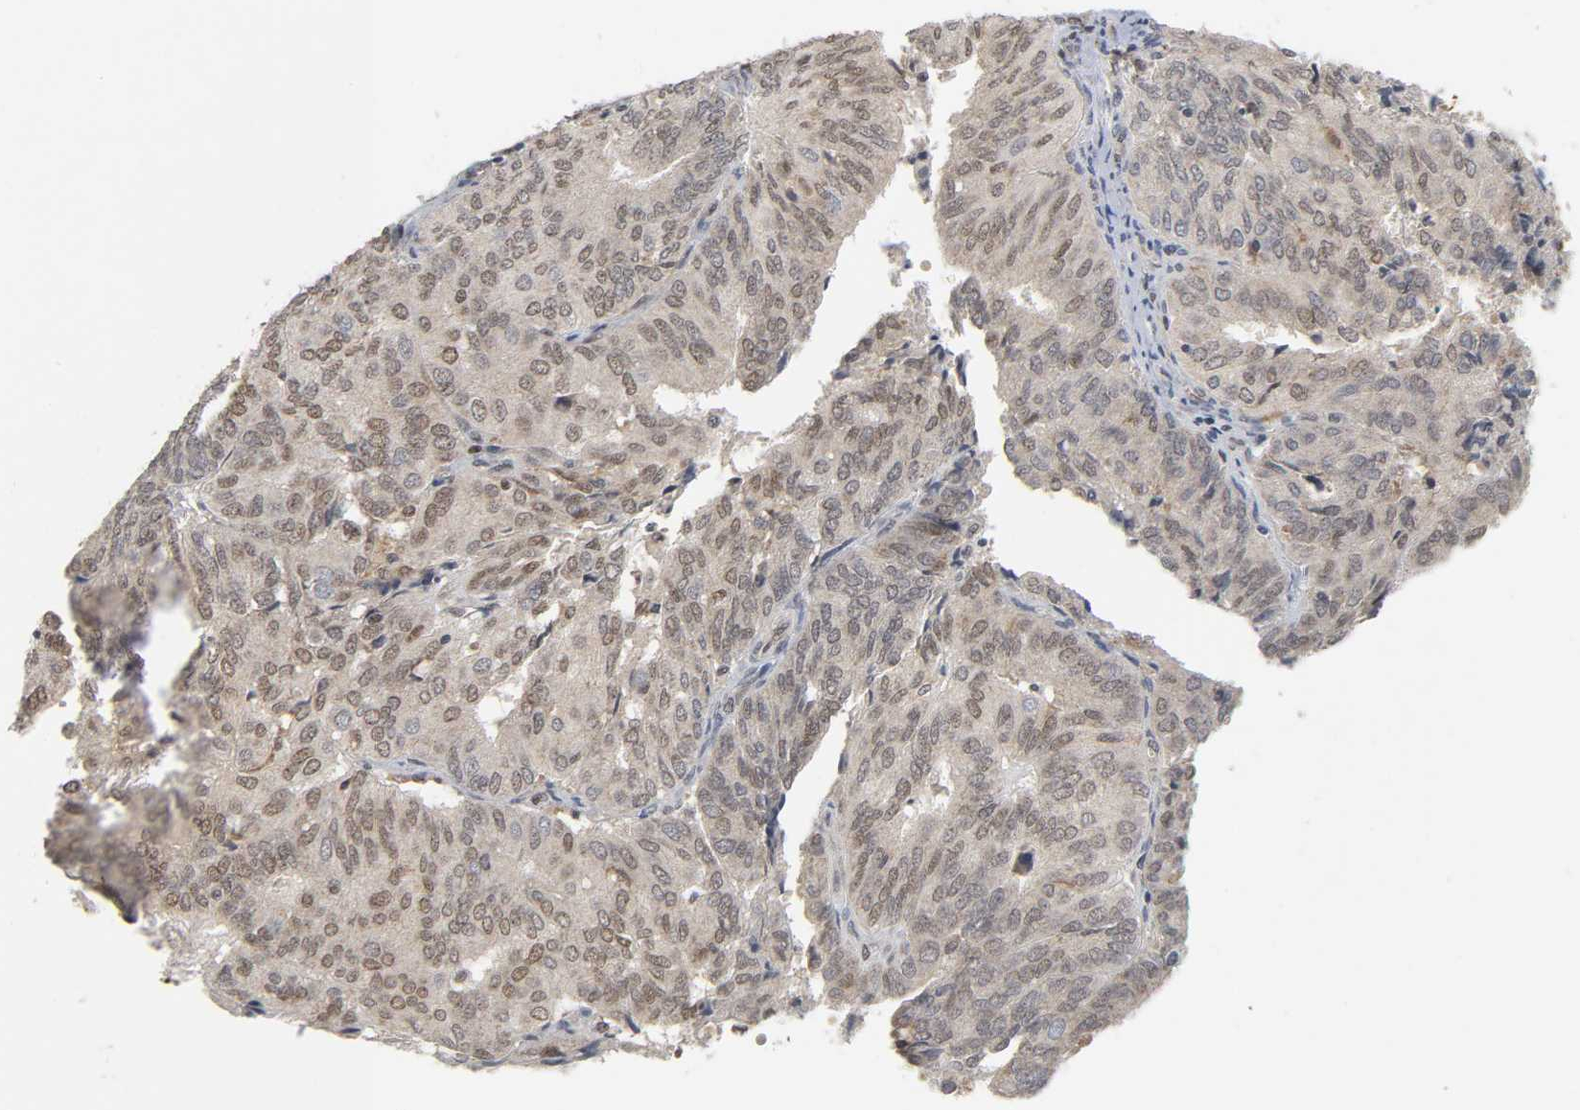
{"staining": {"intensity": "weak", "quantity": "25%-75%", "location": "cytoplasmic/membranous,nuclear"}, "tissue": "endometrial cancer", "cell_type": "Tumor cells", "image_type": "cancer", "snomed": [{"axis": "morphology", "description": "Adenocarcinoma, NOS"}, {"axis": "topography", "description": "Uterus"}], "caption": "Immunohistochemistry of endometrial cancer (adenocarcinoma) exhibits low levels of weak cytoplasmic/membranous and nuclear expression in approximately 25%-75% of tumor cells.", "gene": "KAT2B", "patient": {"sex": "female", "age": 60}}